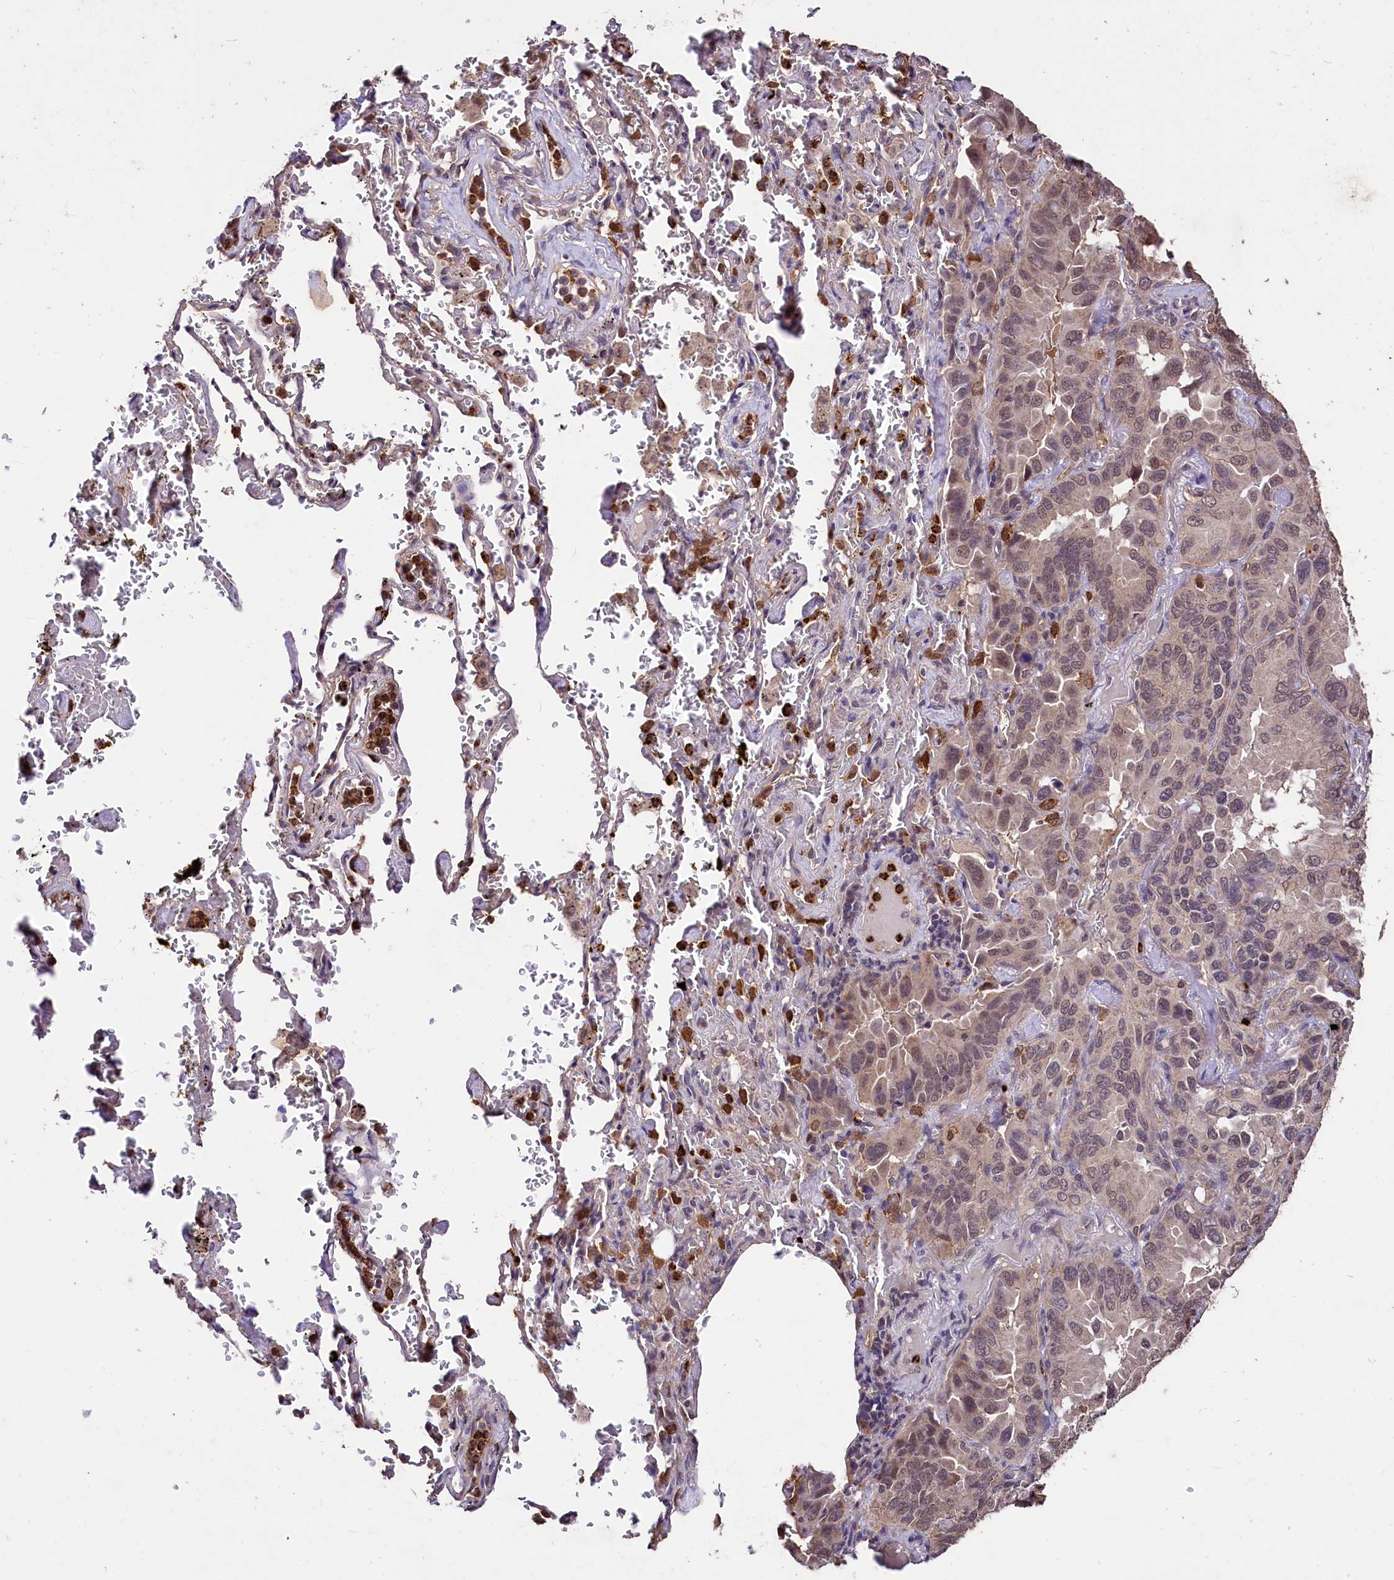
{"staining": {"intensity": "weak", "quantity": "25%-75%", "location": "nuclear"}, "tissue": "lung cancer", "cell_type": "Tumor cells", "image_type": "cancer", "snomed": [{"axis": "morphology", "description": "Adenocarcinoma, NOS"}, {"axis": "topography", "description": "Lung"}], "caption": "Lung cancer (adenocarcinoma) was stained to show a protein in brown. There is low levels of weak nuclear positivity in about 25%-75% of tumor cells.", "gene": "KLRB1", "patient": {"sex": "male", "age": 64}}